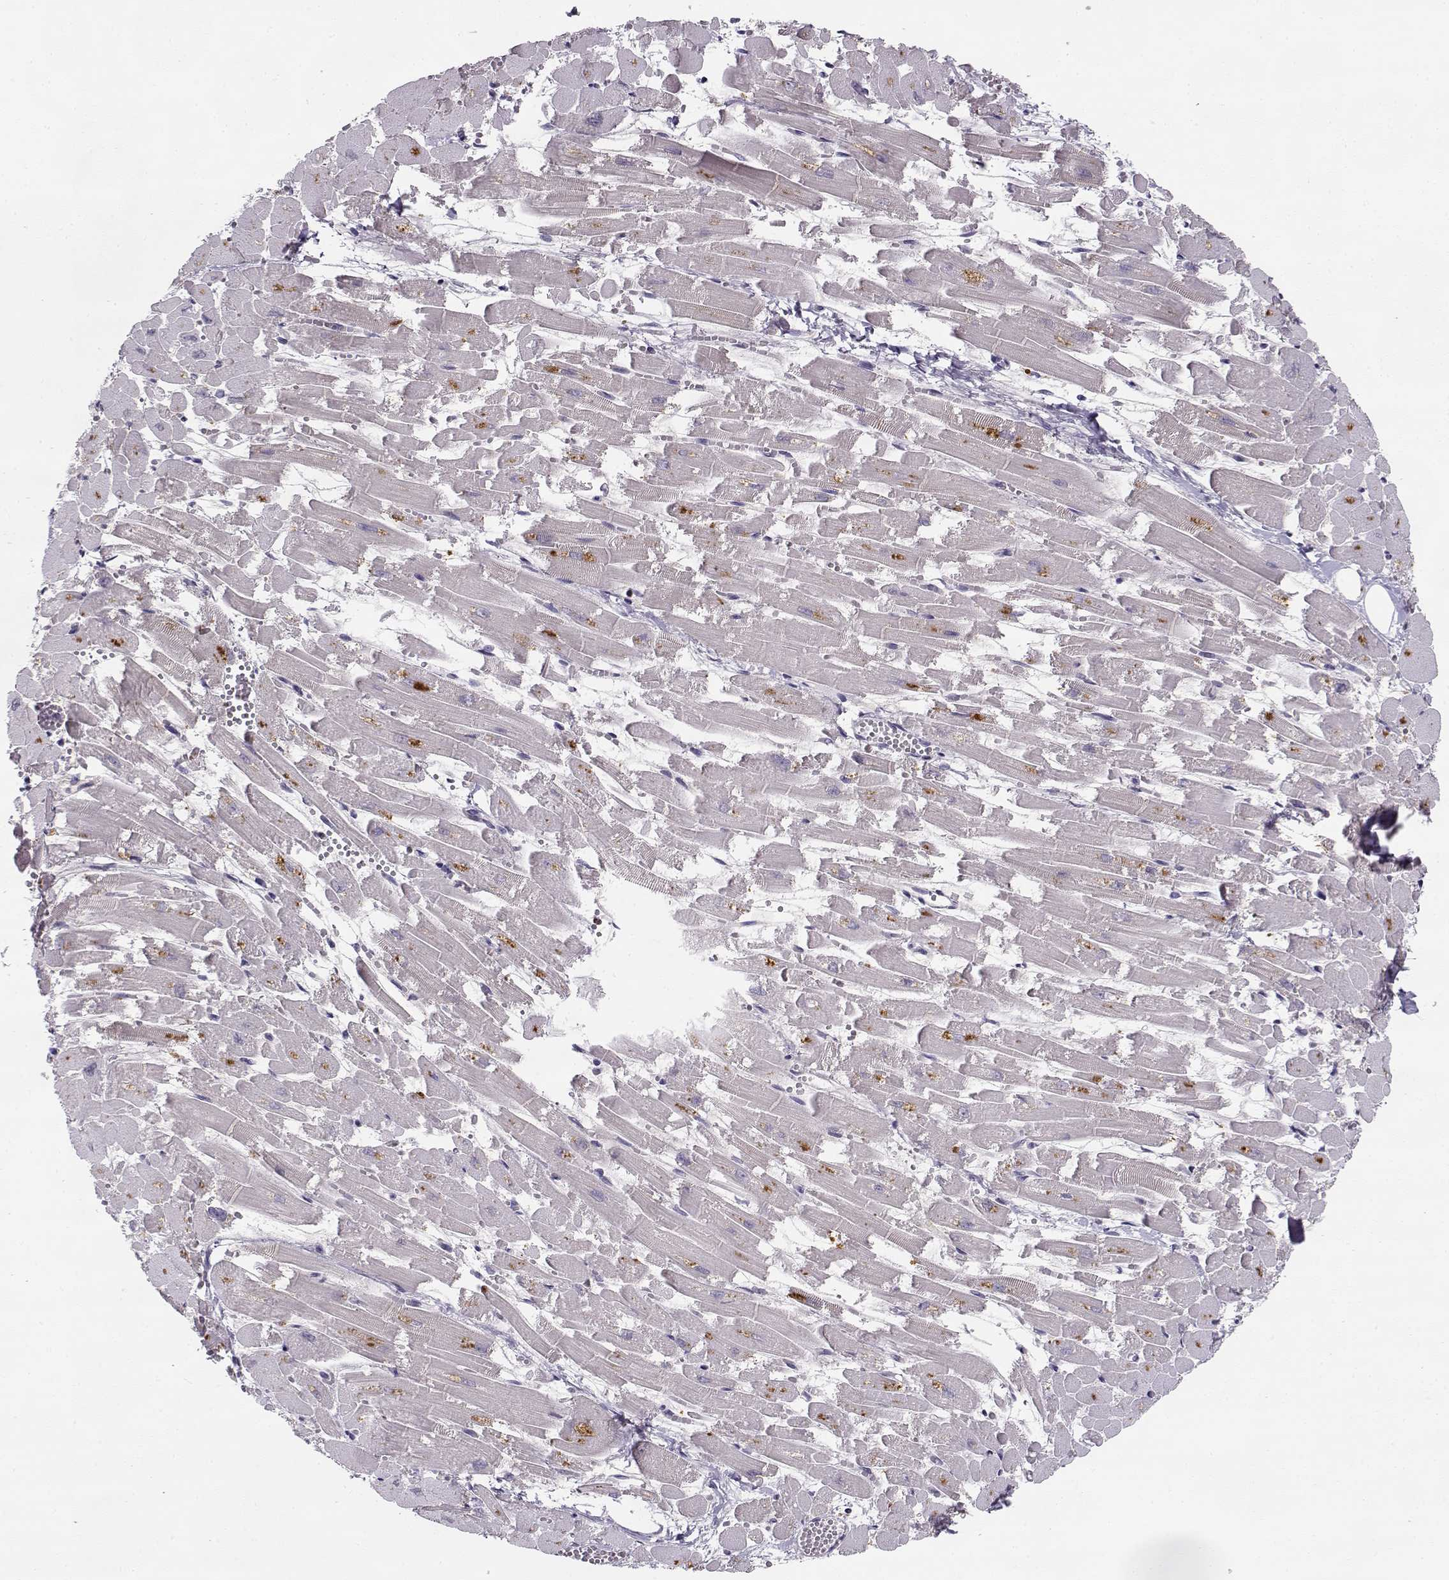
{"staining": {"intensity": "negative", "quantity": "none", "location": "none"}, "tissue": "heart muscle", "cell_type": "Cardiomyocytes", "image_type": "normal", "snomed": [{"axis": "morphology", "description": "Normal tissue, NOS"}, {"axis": "topography", "description": "Heart"}], "caption": "DAB (3,3'-diaminobenzidine) immunohistochemical staining of unremarkable heart muscle displays no significant expression in cardiomyocytes. The staining was performed using DAB (3,3'-diaminobenzidine) to visualize the protein expression in brown, while the nuclei were stained in blue with hematoxylin (Magnification: 20x).", "gene": "SLCO6A1", "patient": {"sex": "female", "age": 52}}